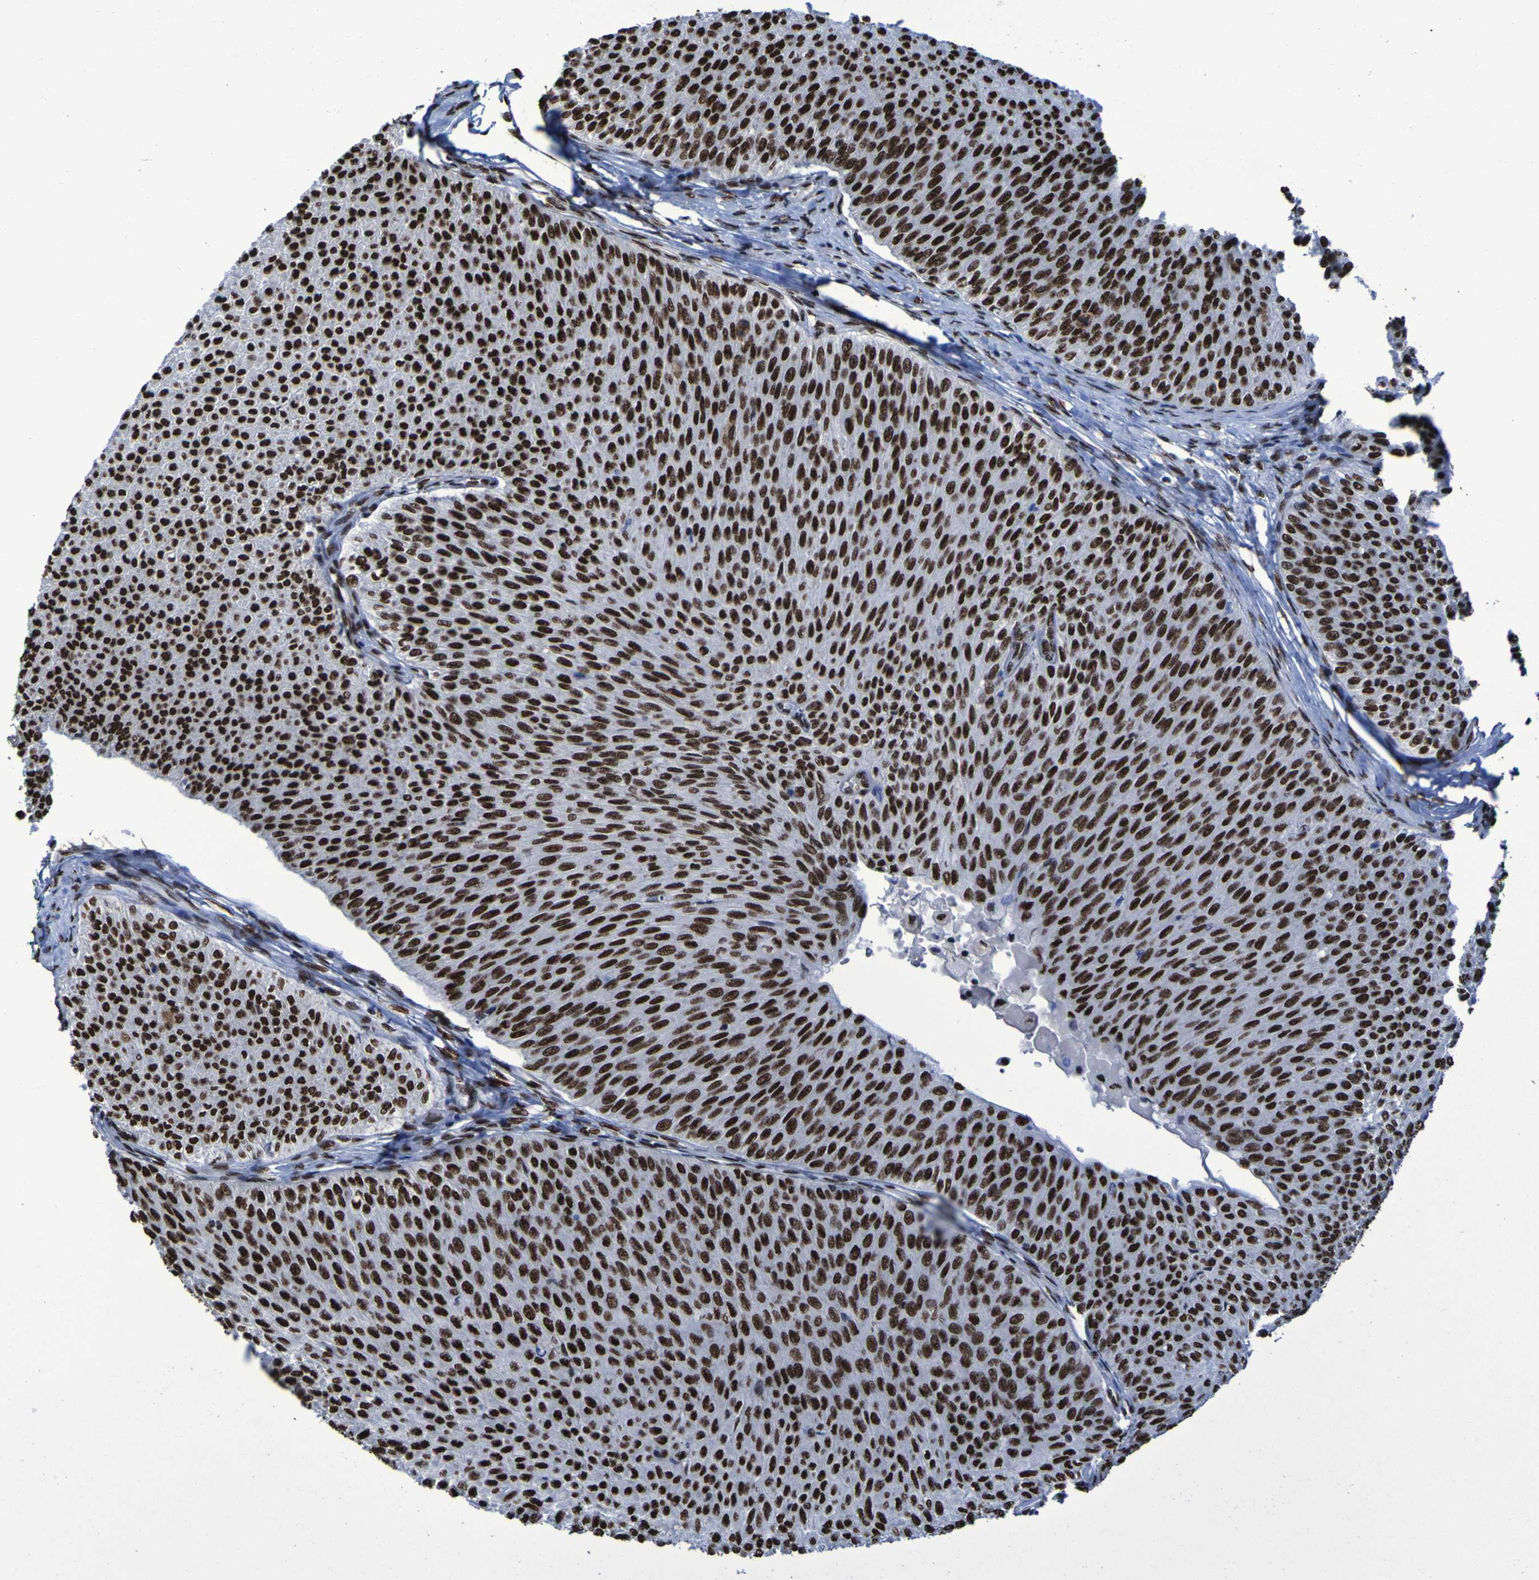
{"staining": {"intensity": "strong", "quantity": ">75%", "location": "nuclear"}, "tissue": "urothelial cancer", "cell_type": "Tumor cells", "image_type": "cancer", "snomed": [{"axis": "morphology", "description": "Urothelial carcinoma, Low grade"}, {"axis": "topography", "description": "Urinary bladder"}], "caption": "Tumor cells reveal high levels of strong nuclear staining in approximately >75% of cells in human urothelial cancer.", "gene": "HNRNPR", "patient": {"sex": "male", "age": 78}}